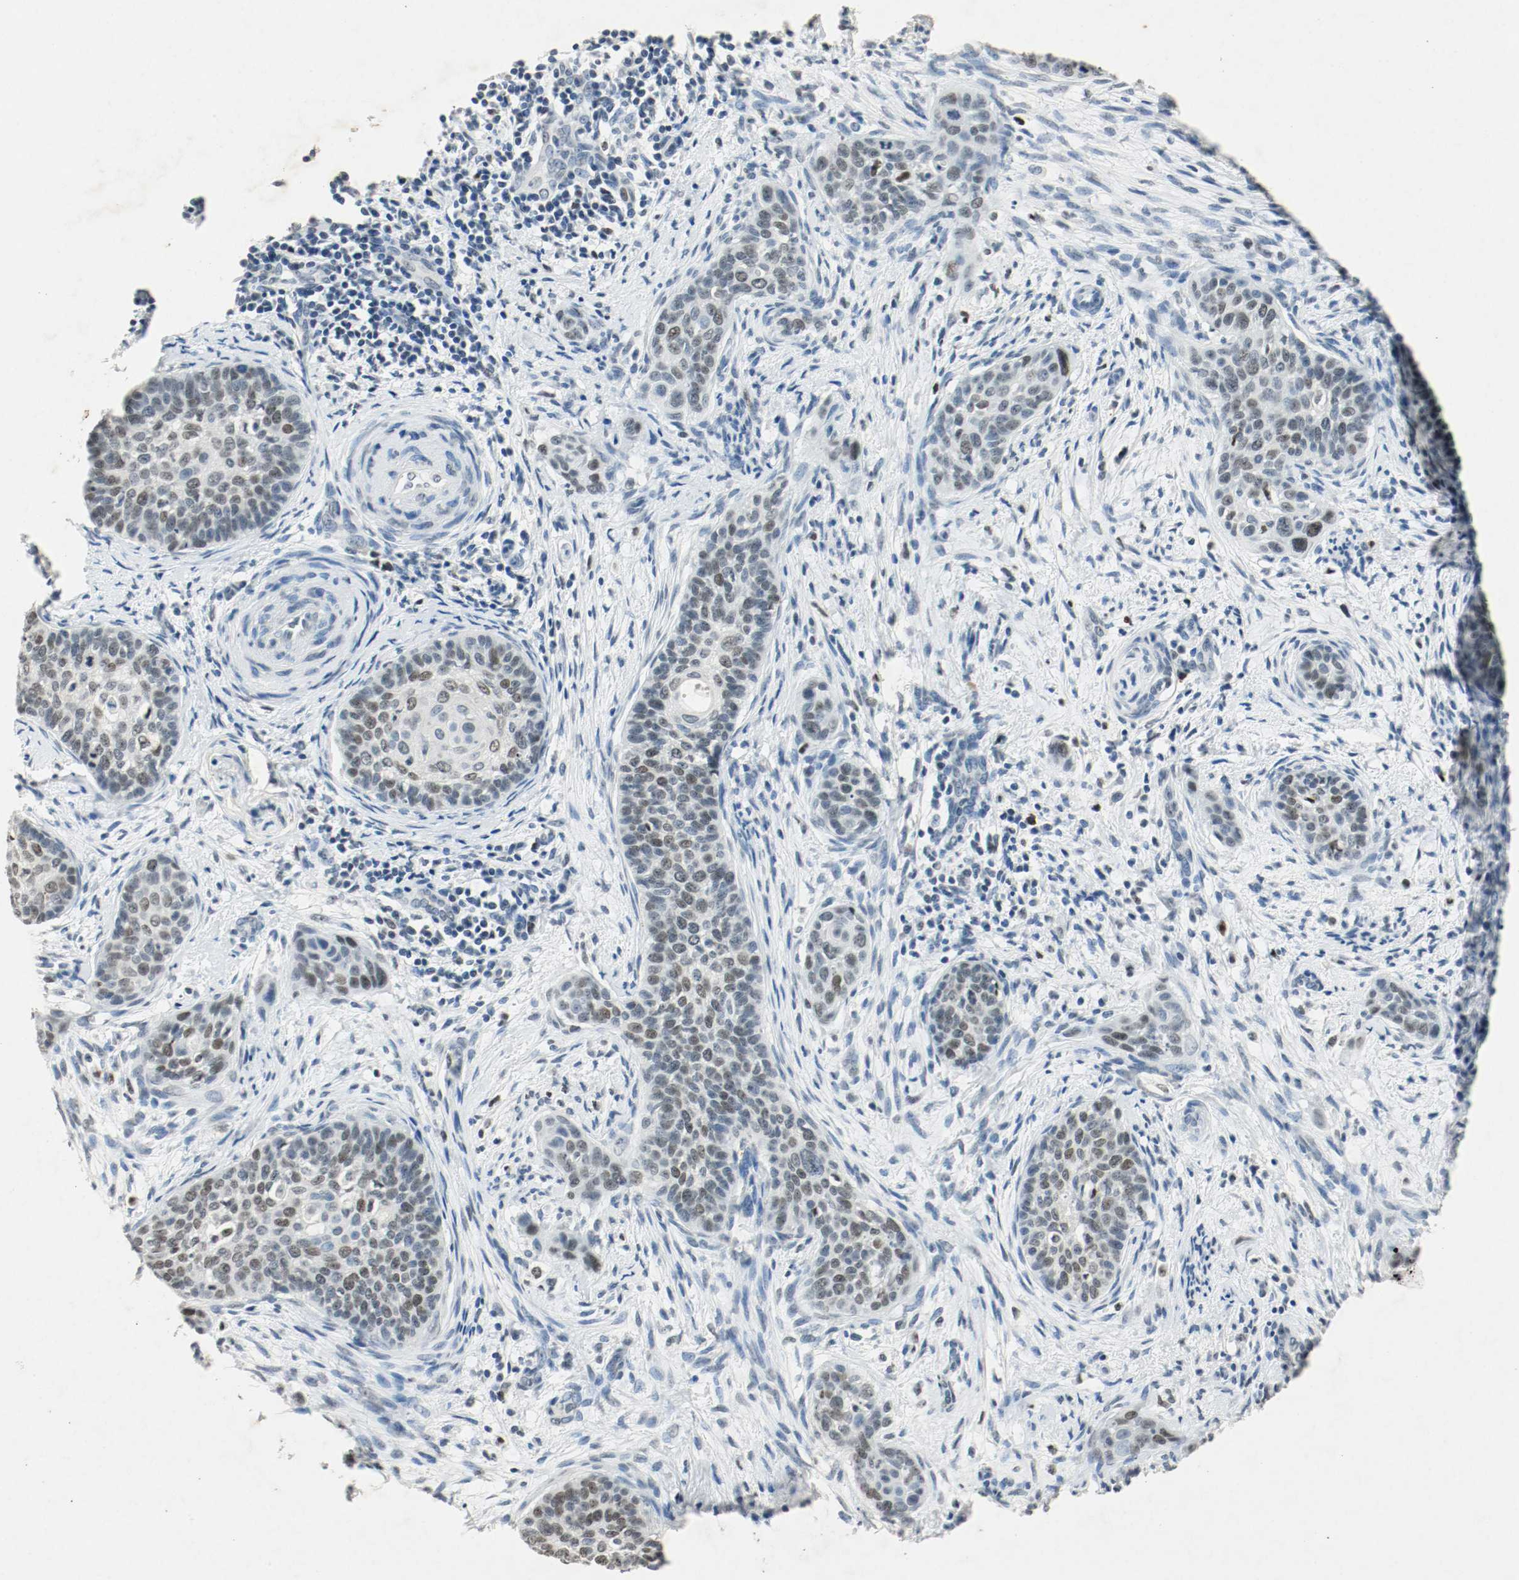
{"staining": {"intensity": "moderate", "quantity": ">75%", "location": "nuclear"}, "tissue": "cervical cancer", "cell_type": "Tumor cells", "image_type": "cancer", "snomed": [{"axis": "morphology", "description": "Squamous cell carcinoma, NOS"}, {"axis": "topography", "description": "Cervix"}], "caption": "Protein staining demonstrates moderate nuclear expression in about >75% of tumor cells in cervical cancer.", "gene": "DNMT1", "patient": {"sex": "female", "age": 33}}